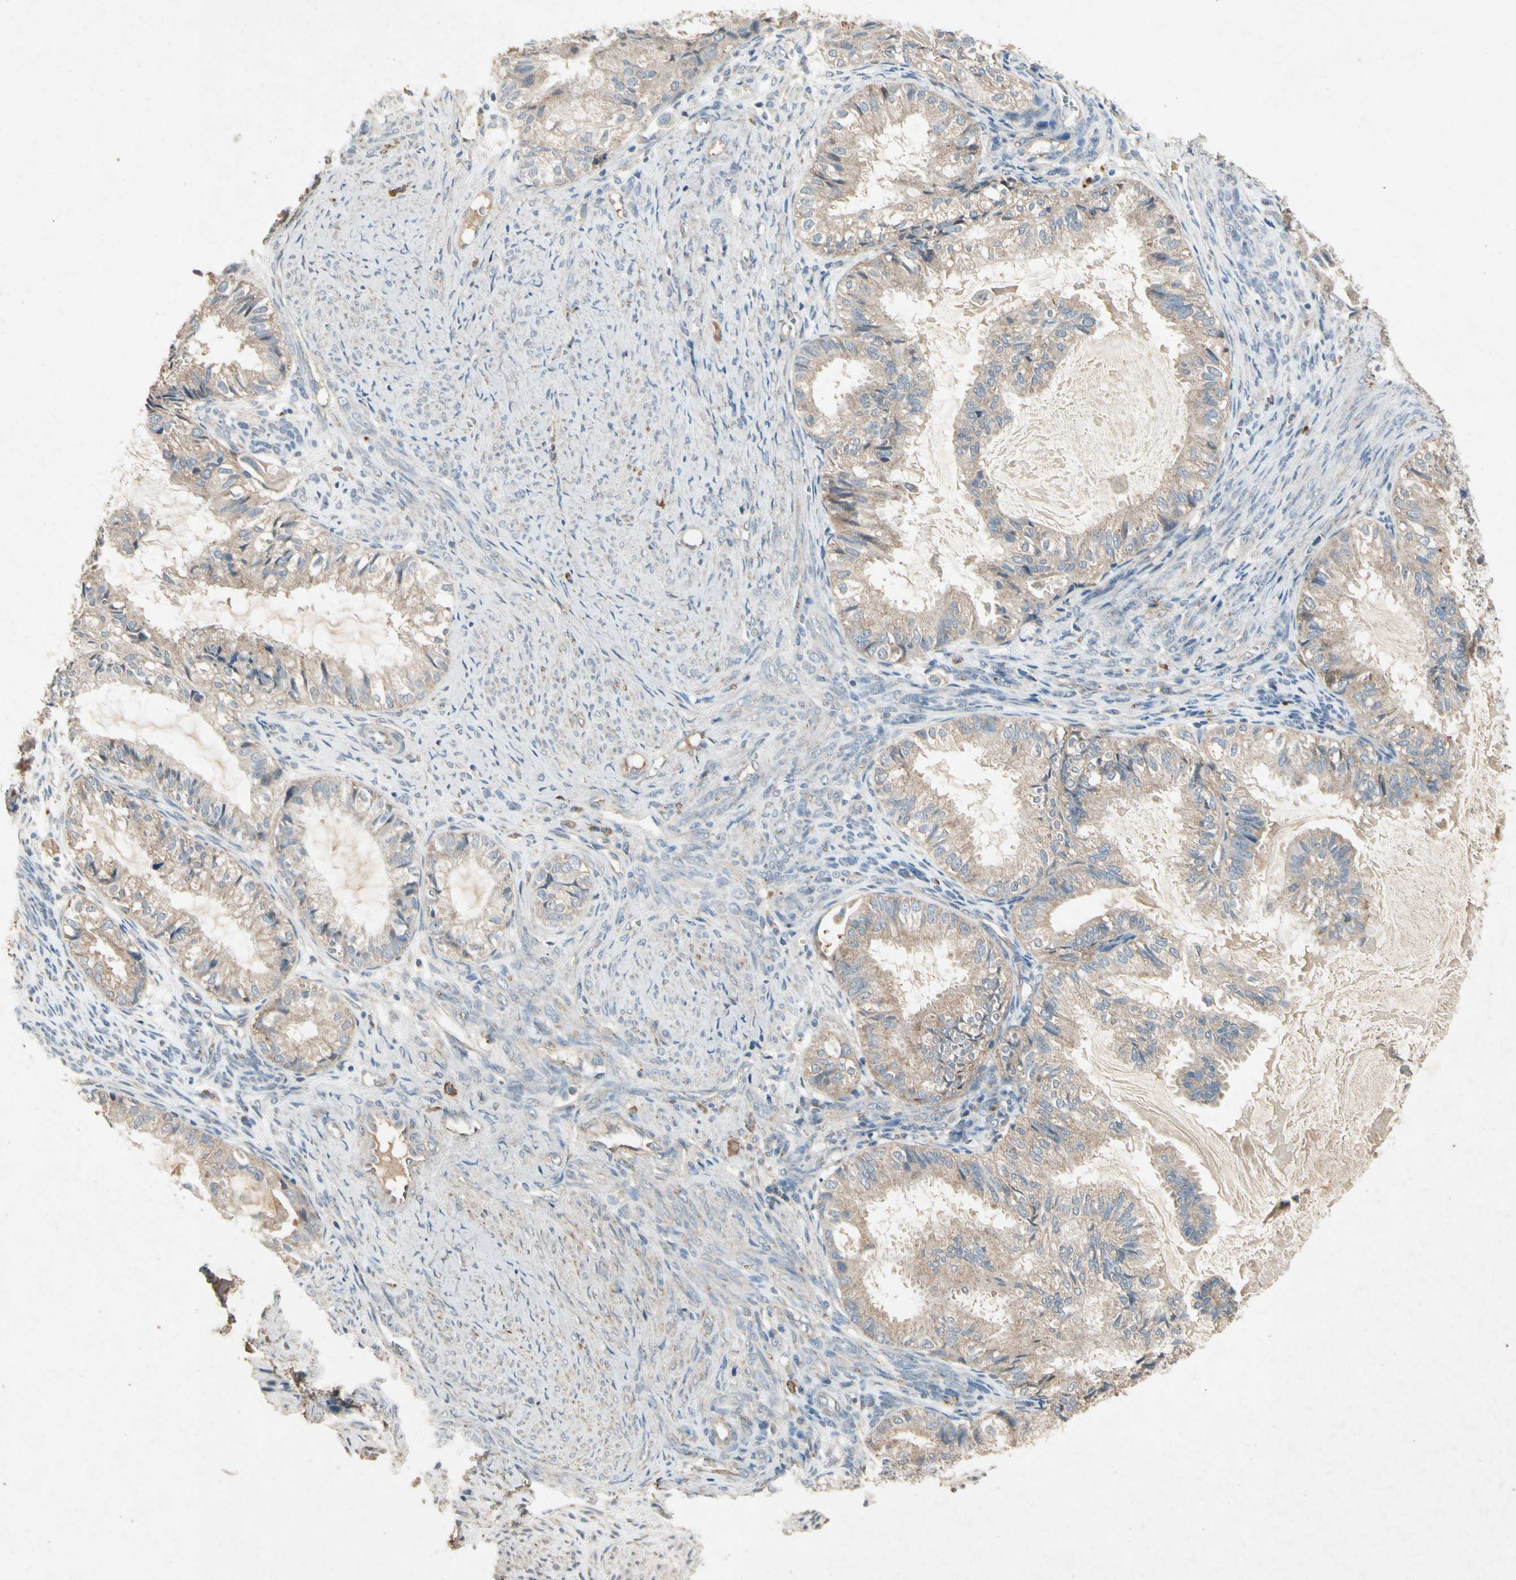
{"staining": {"intensity": "weak", "quantity": ">75%", "location": "cytoplasmic/membranous"}, "tissue": "cervical cancer", "cell_type": "Tumor cells", "image_type": "cancer", "snomed": [{"axis": "morphology", "description": "Normal tissue, NOS"}, {"axis": "morphology", "description": "Adenocarcinoma, NOS"}, {"axis": "topography", "description": "Cervix"}, {"axis": "topography", "description": "Endometrium"}], "caption": "Adenocarcinoma (cervical) stained for a protein exhibits weak cytoplasmic/membranous positivity in tumor cells.", "gene": "GPLD1", "patient": {"sex": "female", "age": 86}}